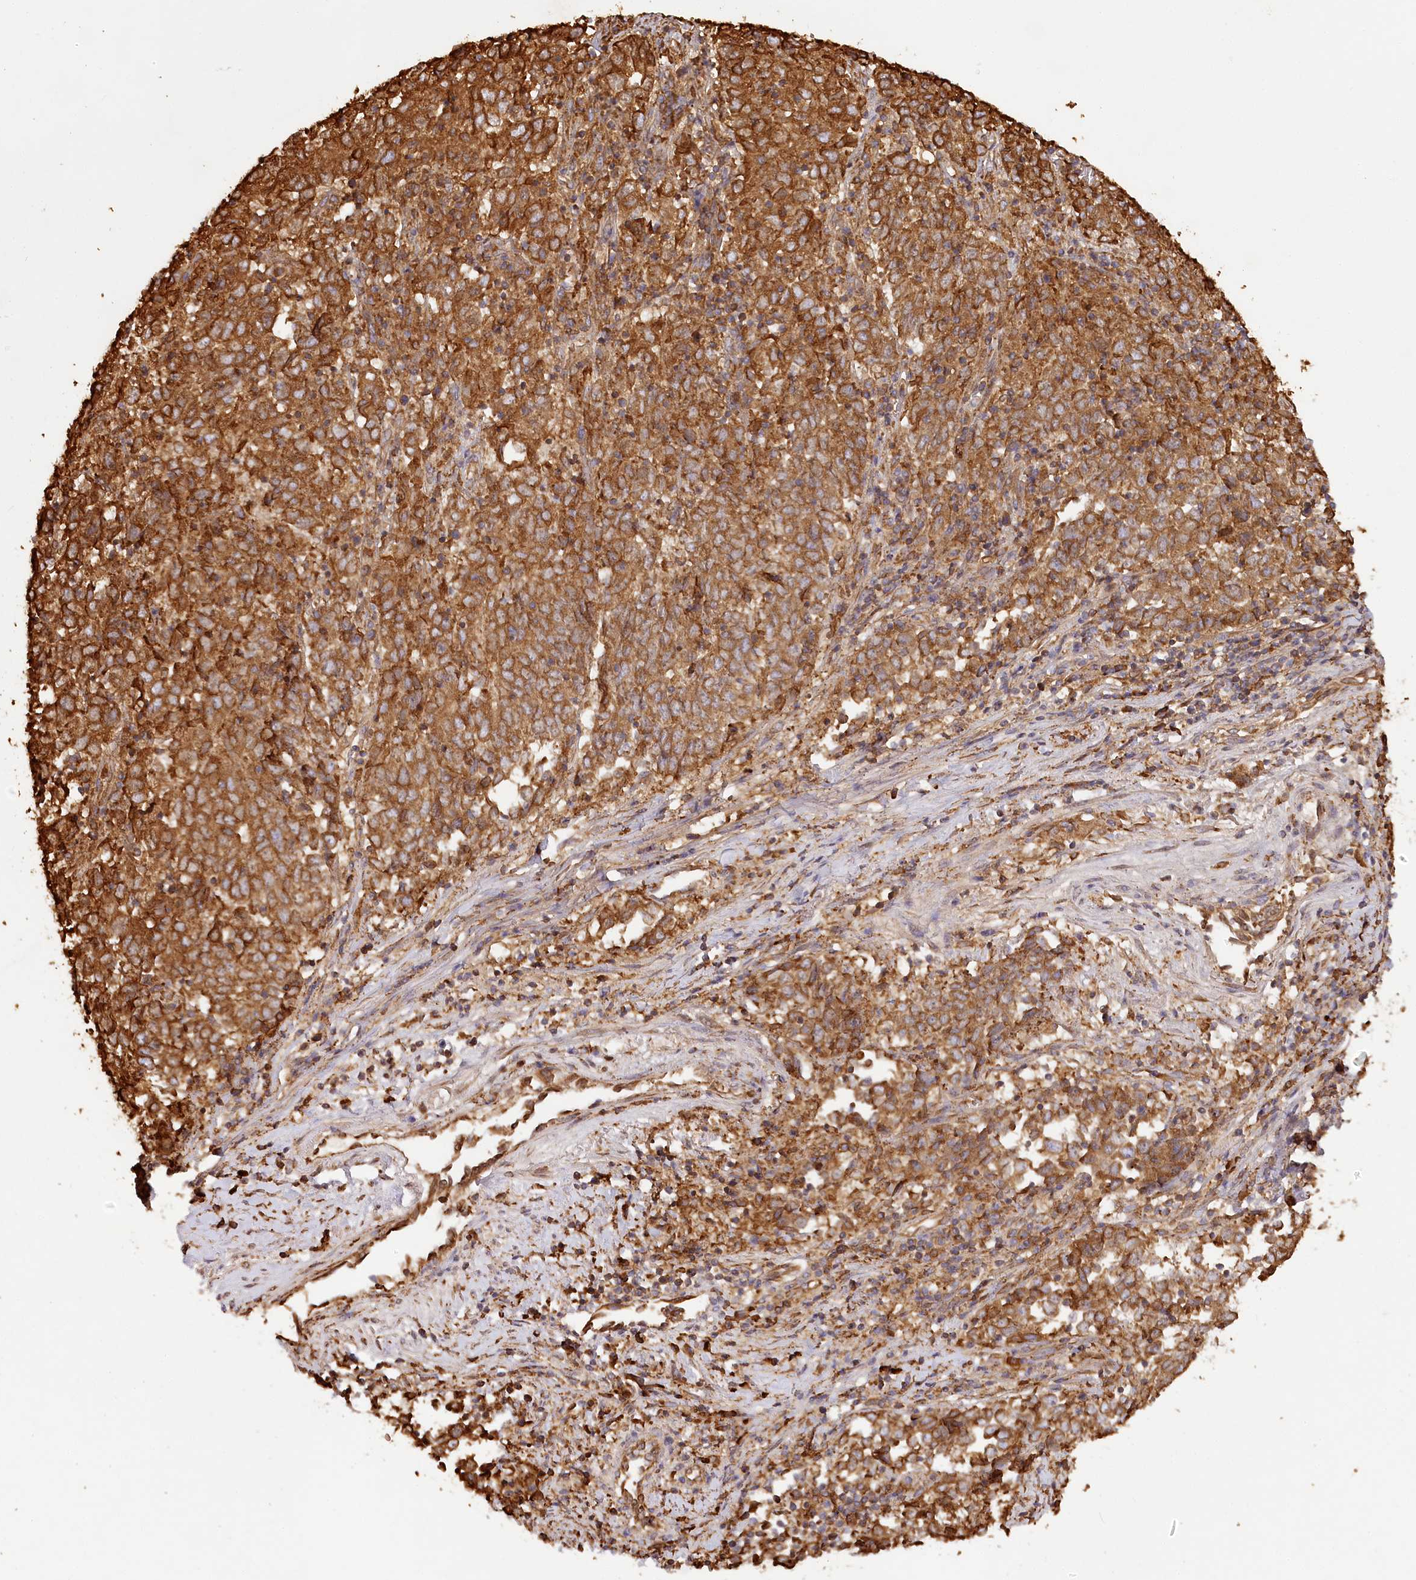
{"staining": {"intensity": "strong", "quantity": ">75%", "location": "cytoplasmic/membranous"}, "tissue": "endometrial cancer", "cell_type": "Tumor cells", "image_type": "cancer", "snomed": [{"axis": "morphology", "description": "Adenocarcinoma, NOS"}, {"axis": "topography", "description": "Endometrium"}], "caption": "Strong cytoplasmic/membranous positivity for a protein is identified in about >75% of tumor cells of adenocarcinoma (endometrial) using IHC.", "gene": "ACAP2", "patient": {"sex": "female", "age": 80}}